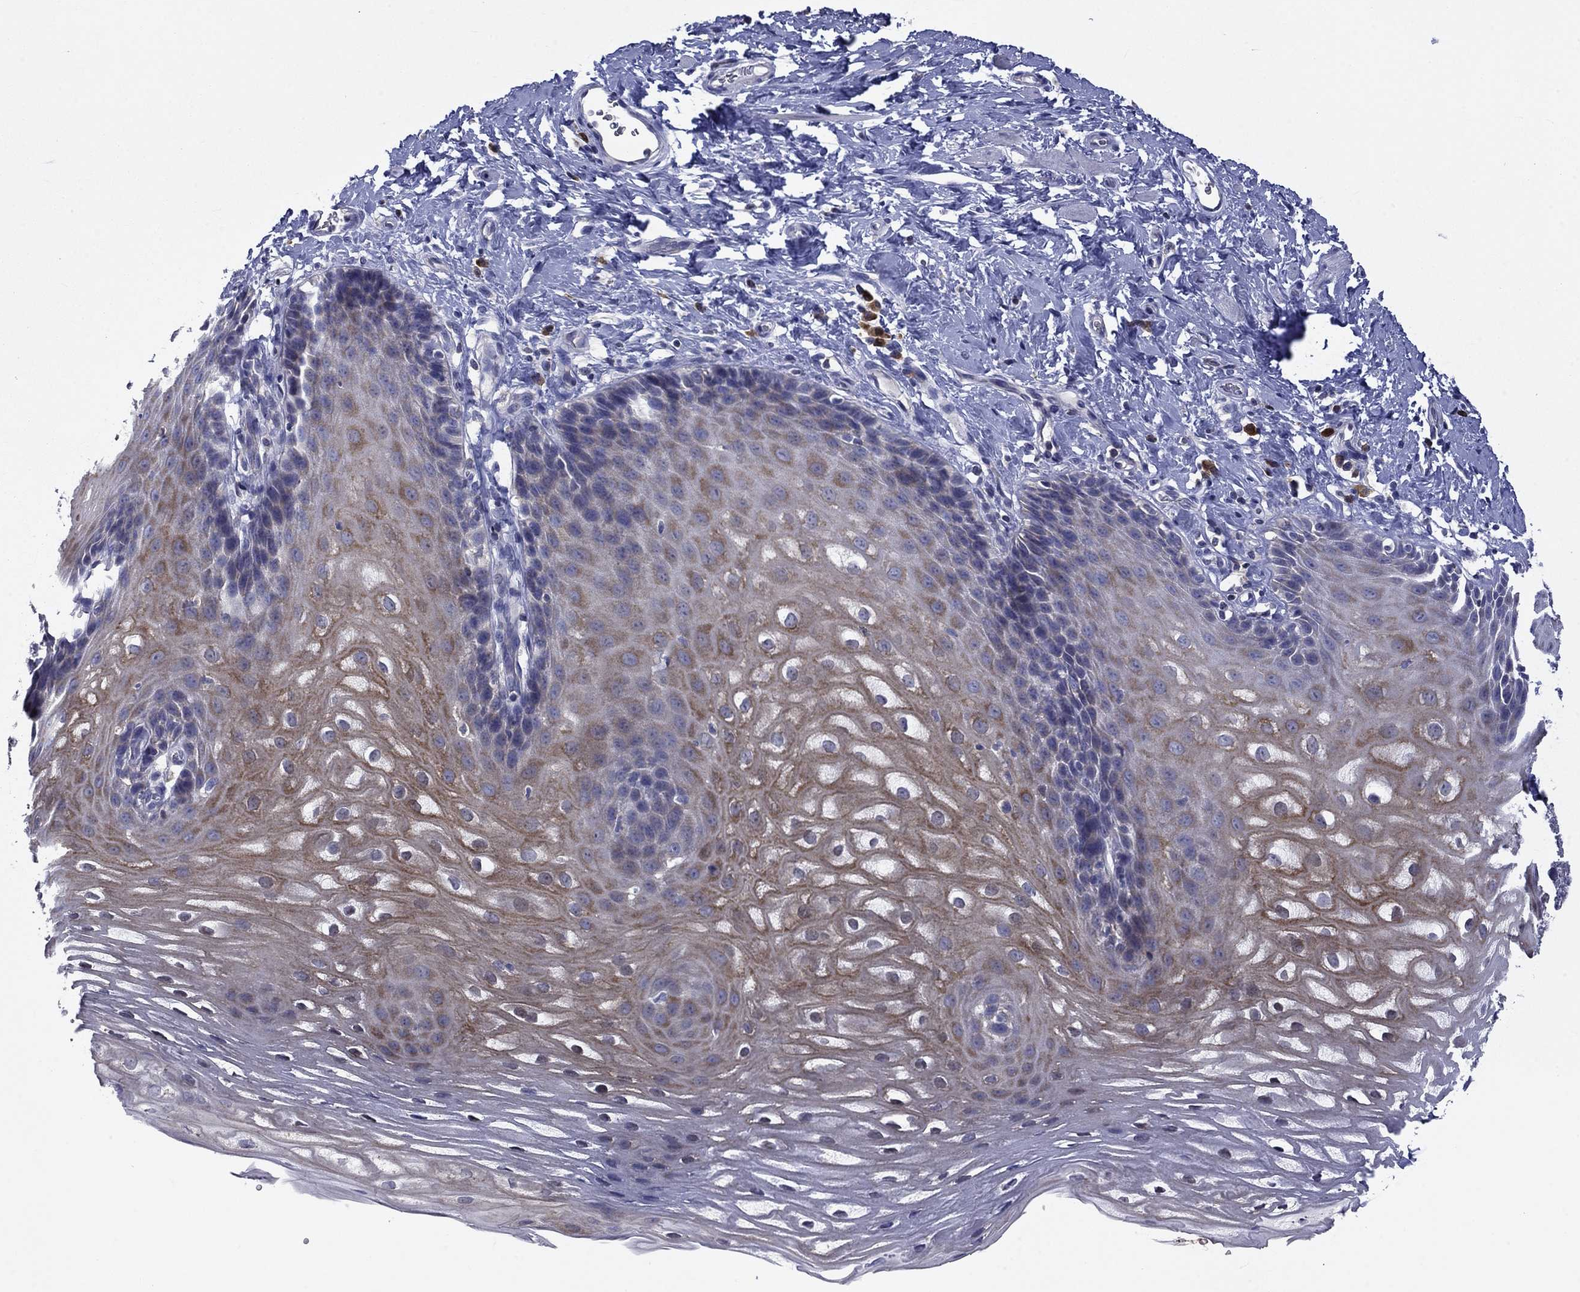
{"staining": {"intensity": "moderate", "quantity": "<25%", "location": "cytoplasmic/membranous"}, "tissue": "esophagus", "cell_type": "Squamous epithelial cells", "image_type": "normal", "snomed": [{"axis": "morphology", "description": "Normal tissue, NOS"}, {"axis": "topography", "description": "Esophagus"}], "caption": "Benign esophagus shows moderate cytoplasmic/membranous expression in about <25% of squamous epithelial cells, visualized by immunohistochemistry.", "gene": "POU2F2", "patient": {"sex": "male", "age": 64}}